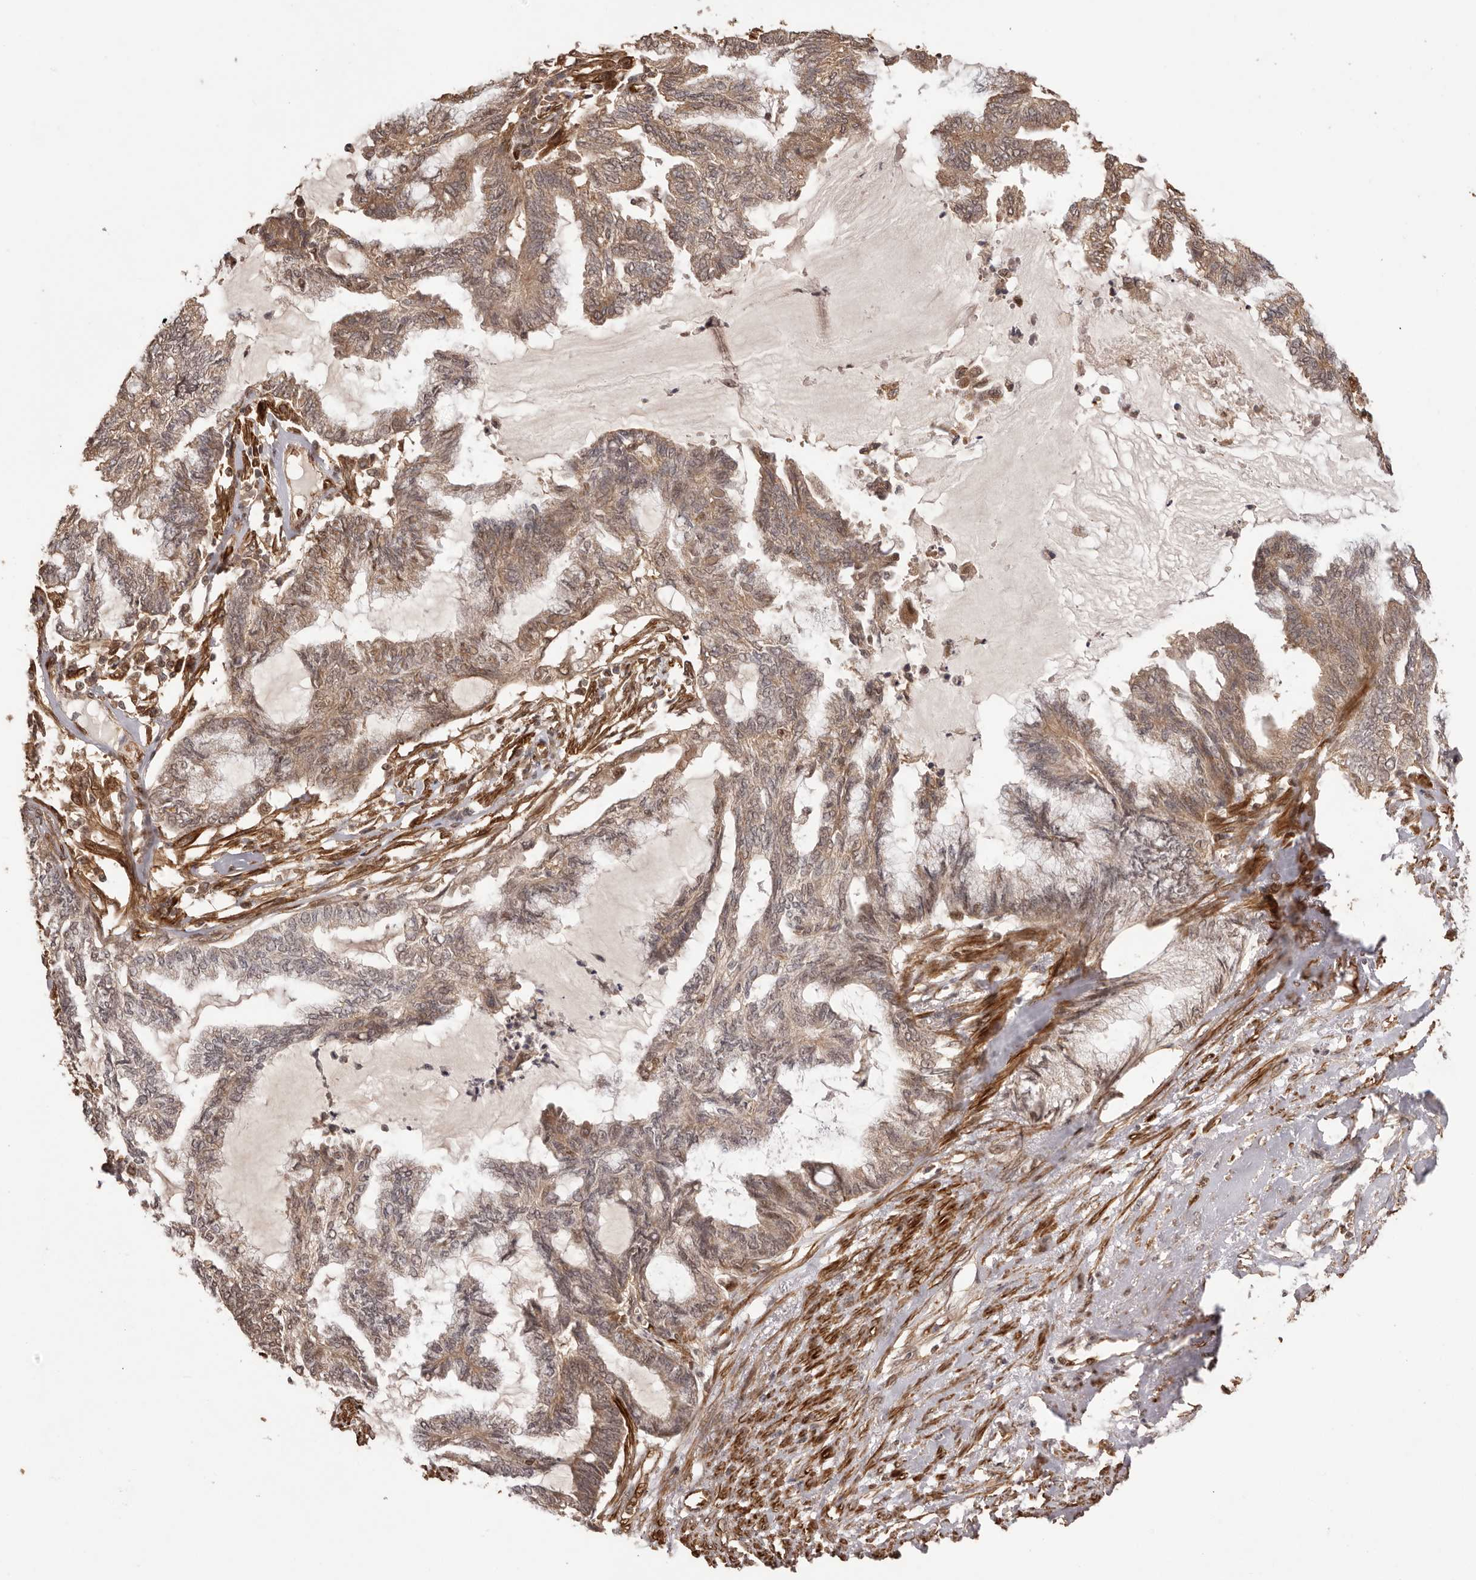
{"staining": {"intensity": "moderate", "quantity": ">75%", "location": "cytoplasmic/membranous,nuclear"}, "tissue": "endometrial cancer", "cell_type": "Tumor cells", "image_type": "cancer", "snomed": [{"axis": "morphology", "description": "Adenocarcinoma, NOS"}, {"axis": "topography", "description": "Endometrium"}], "caption": "A high-resolution histopathology image shows immunohistochemistry (IHC) staining of endometrial adenocarcinoma, which shows moderate cytoplasmic/membranous and nuclear staining in approximately >75% of tumor cells.", "gene": "UBR2", "patient": {"sex": "female", "age": 86}}